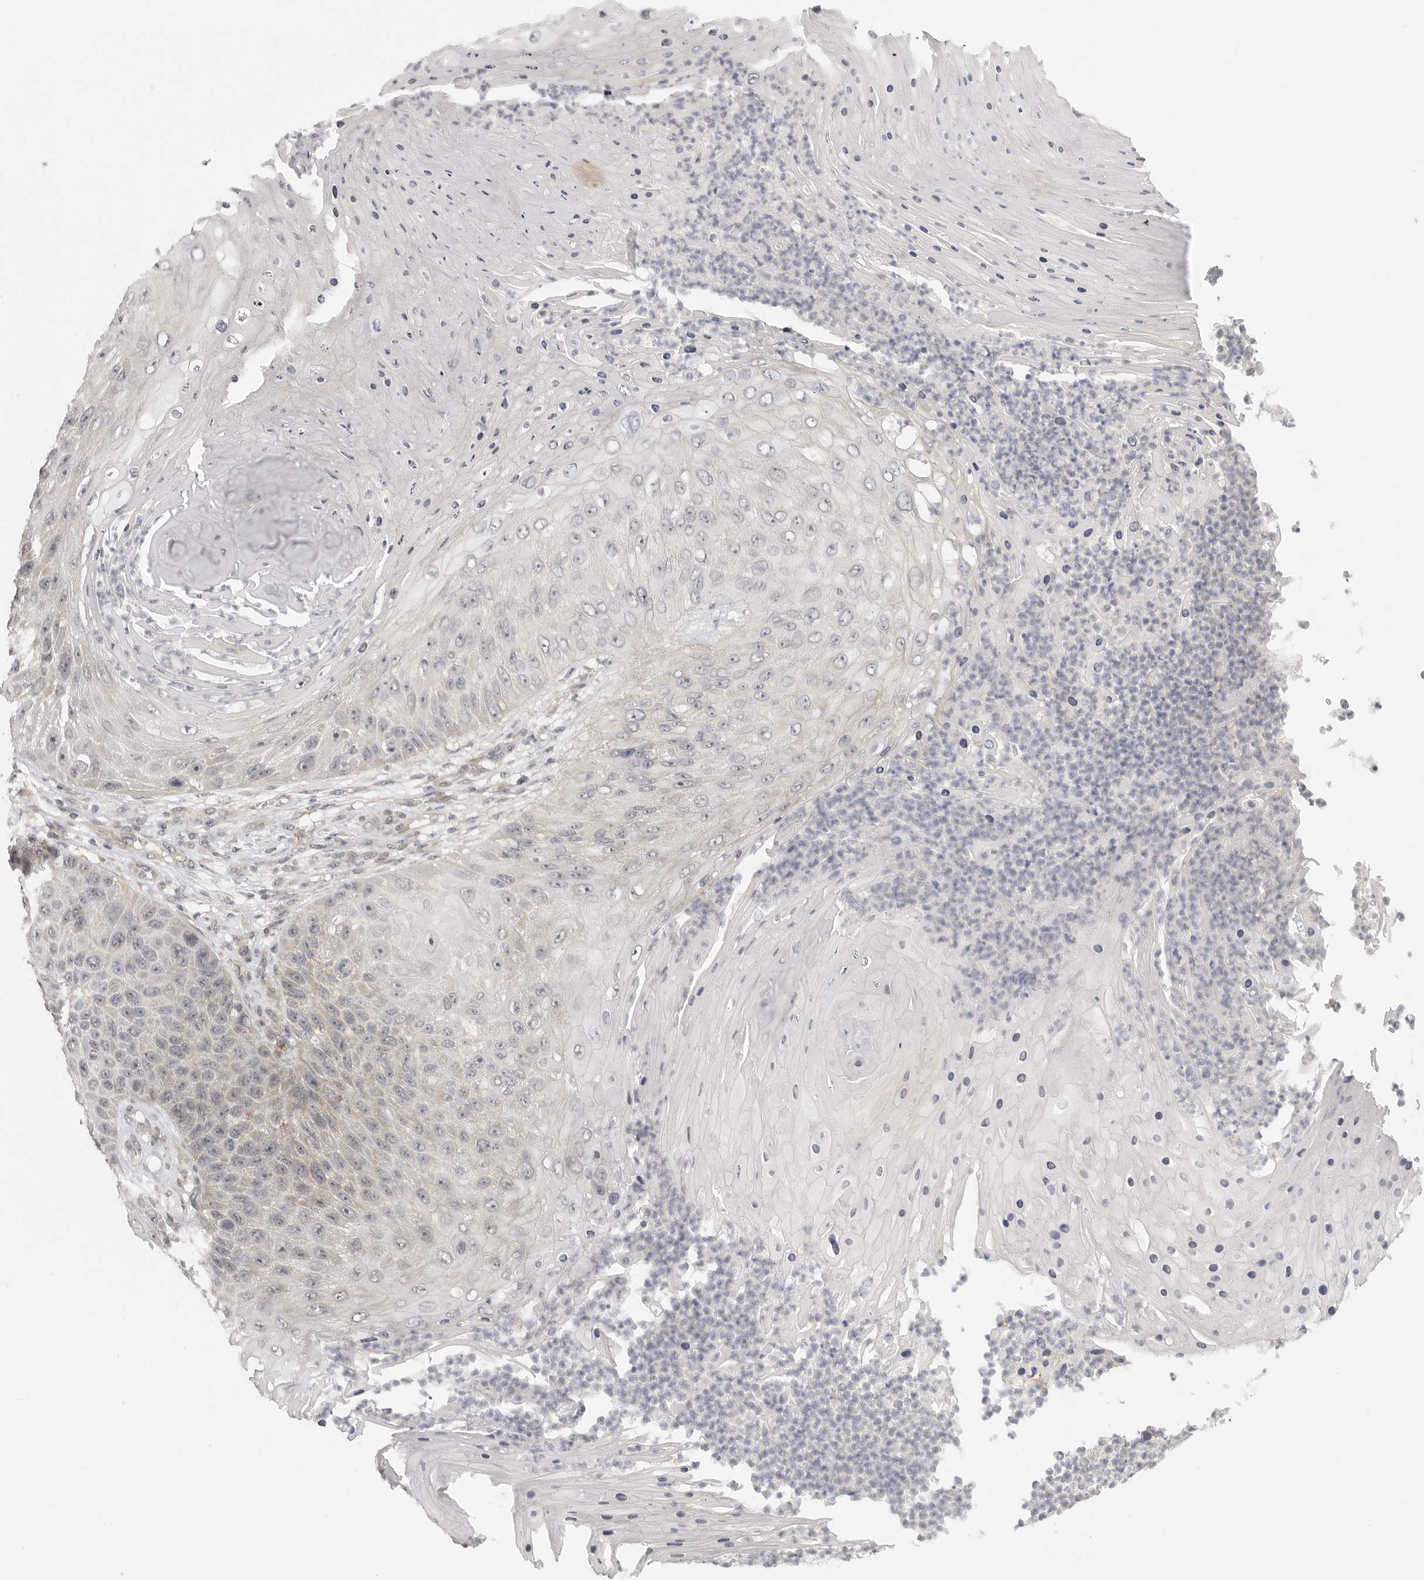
{"staining": {"intensity": "weak", "quantity": "<25%", "location": "cytoplasmic/membranous"}, "tissue": "skin cancer", "cell_type": "Tumor cells", "image_type": "cancer", "snomed": [{"axis": "morphology", "description": "Squamous cell carcinoma, NOS"}, {"axis": "topography", "description": "Skin"}], "caption": "Tumor cells are negative for brown protein staining in skin cancer.", "gene": "HDAC6", "patient": {"sex": "female", "age": 88}}